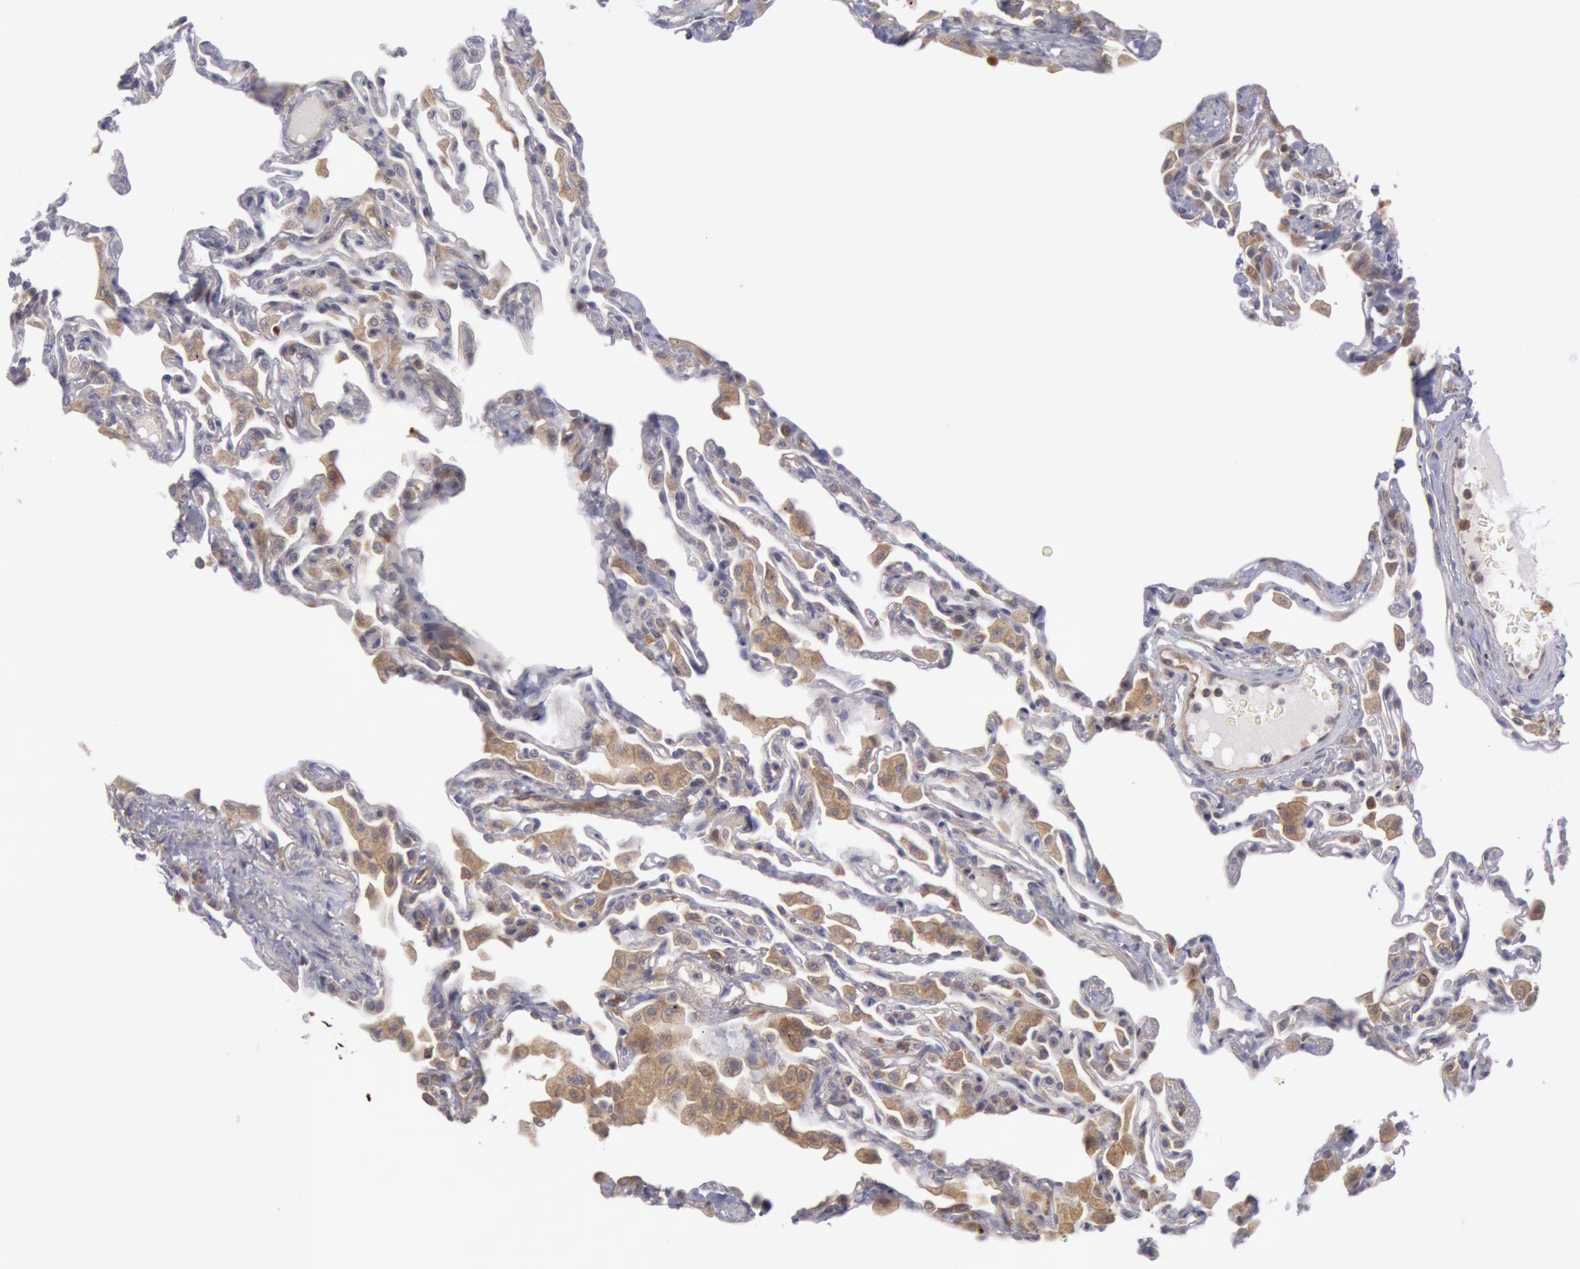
{"staining": {"intensity": "negative", "quantity": "none", "location": "none"}, "tissue": "lung", "cell_type": "Alveolar cells", "image_type": "normal", "snomed": [{"axis": "morphology", "description": "Normal tissue, NOS"}, {"axis": "topography", "description": "Lung"}], "caption": "Immunohistochemistry (IHC) of normal human lung demonstrates no staining in alveolar cells. (Immunohistochemistry, brightfield microscopy, high magnification).", "gene": "IKBKB", "patient": {"sex": "female", "age": 49}}